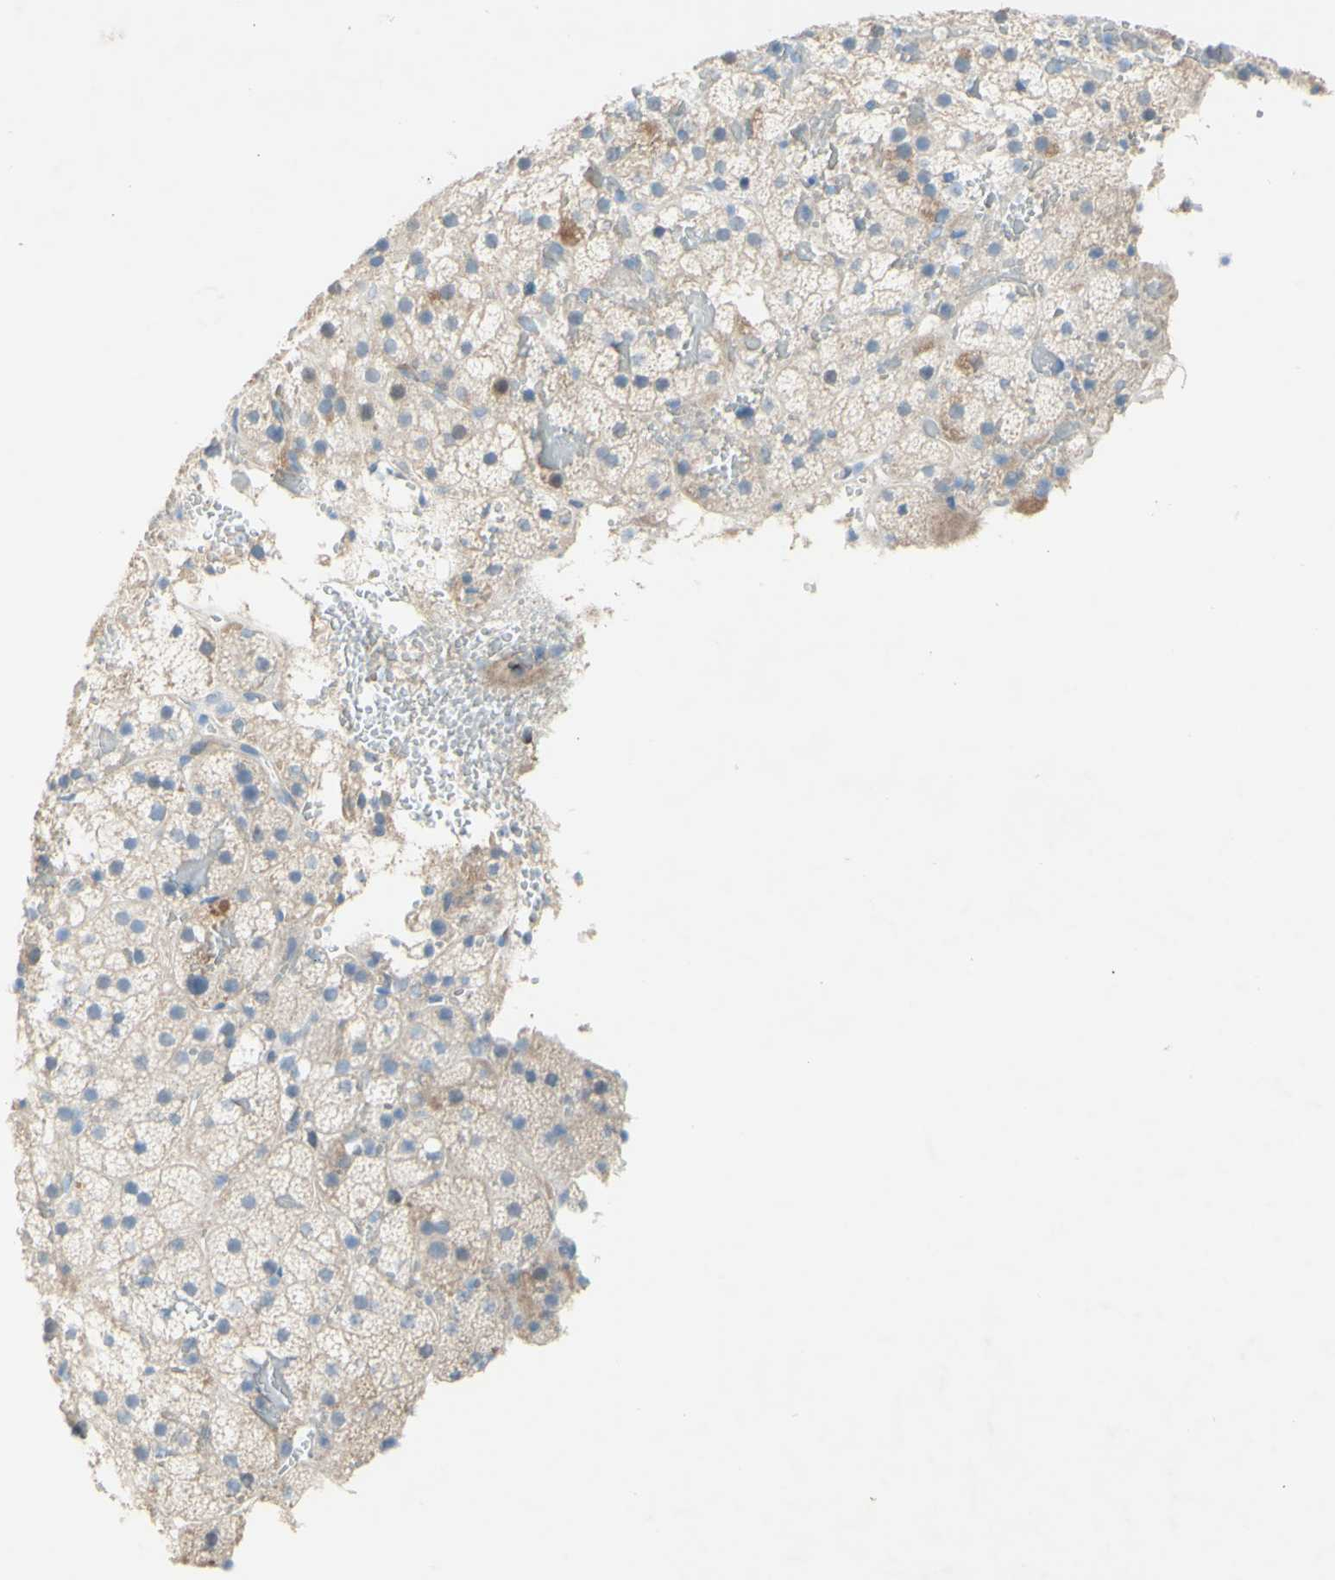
{"staining": {"intensity": "weak", "quantity": "25%-75%", "location": "cytoplasmic/membranous"}, "tissue": "adrenal gland", "cell_type": "Glandular cells", "image_type": "normal", "snomed": [{"axis": "morphology", "description": "Normal tissue, NOS"}, {"axis": "topography", "description": "Adrenal gland"}], "caption": "Protein staining of unremarkable adrenal gland displays weak cytoplasmic/membranous expression in approximately 25%-75% of glandular cells.", "gene": "ACADL", "patient": {"sex": "female", "age": 59}}